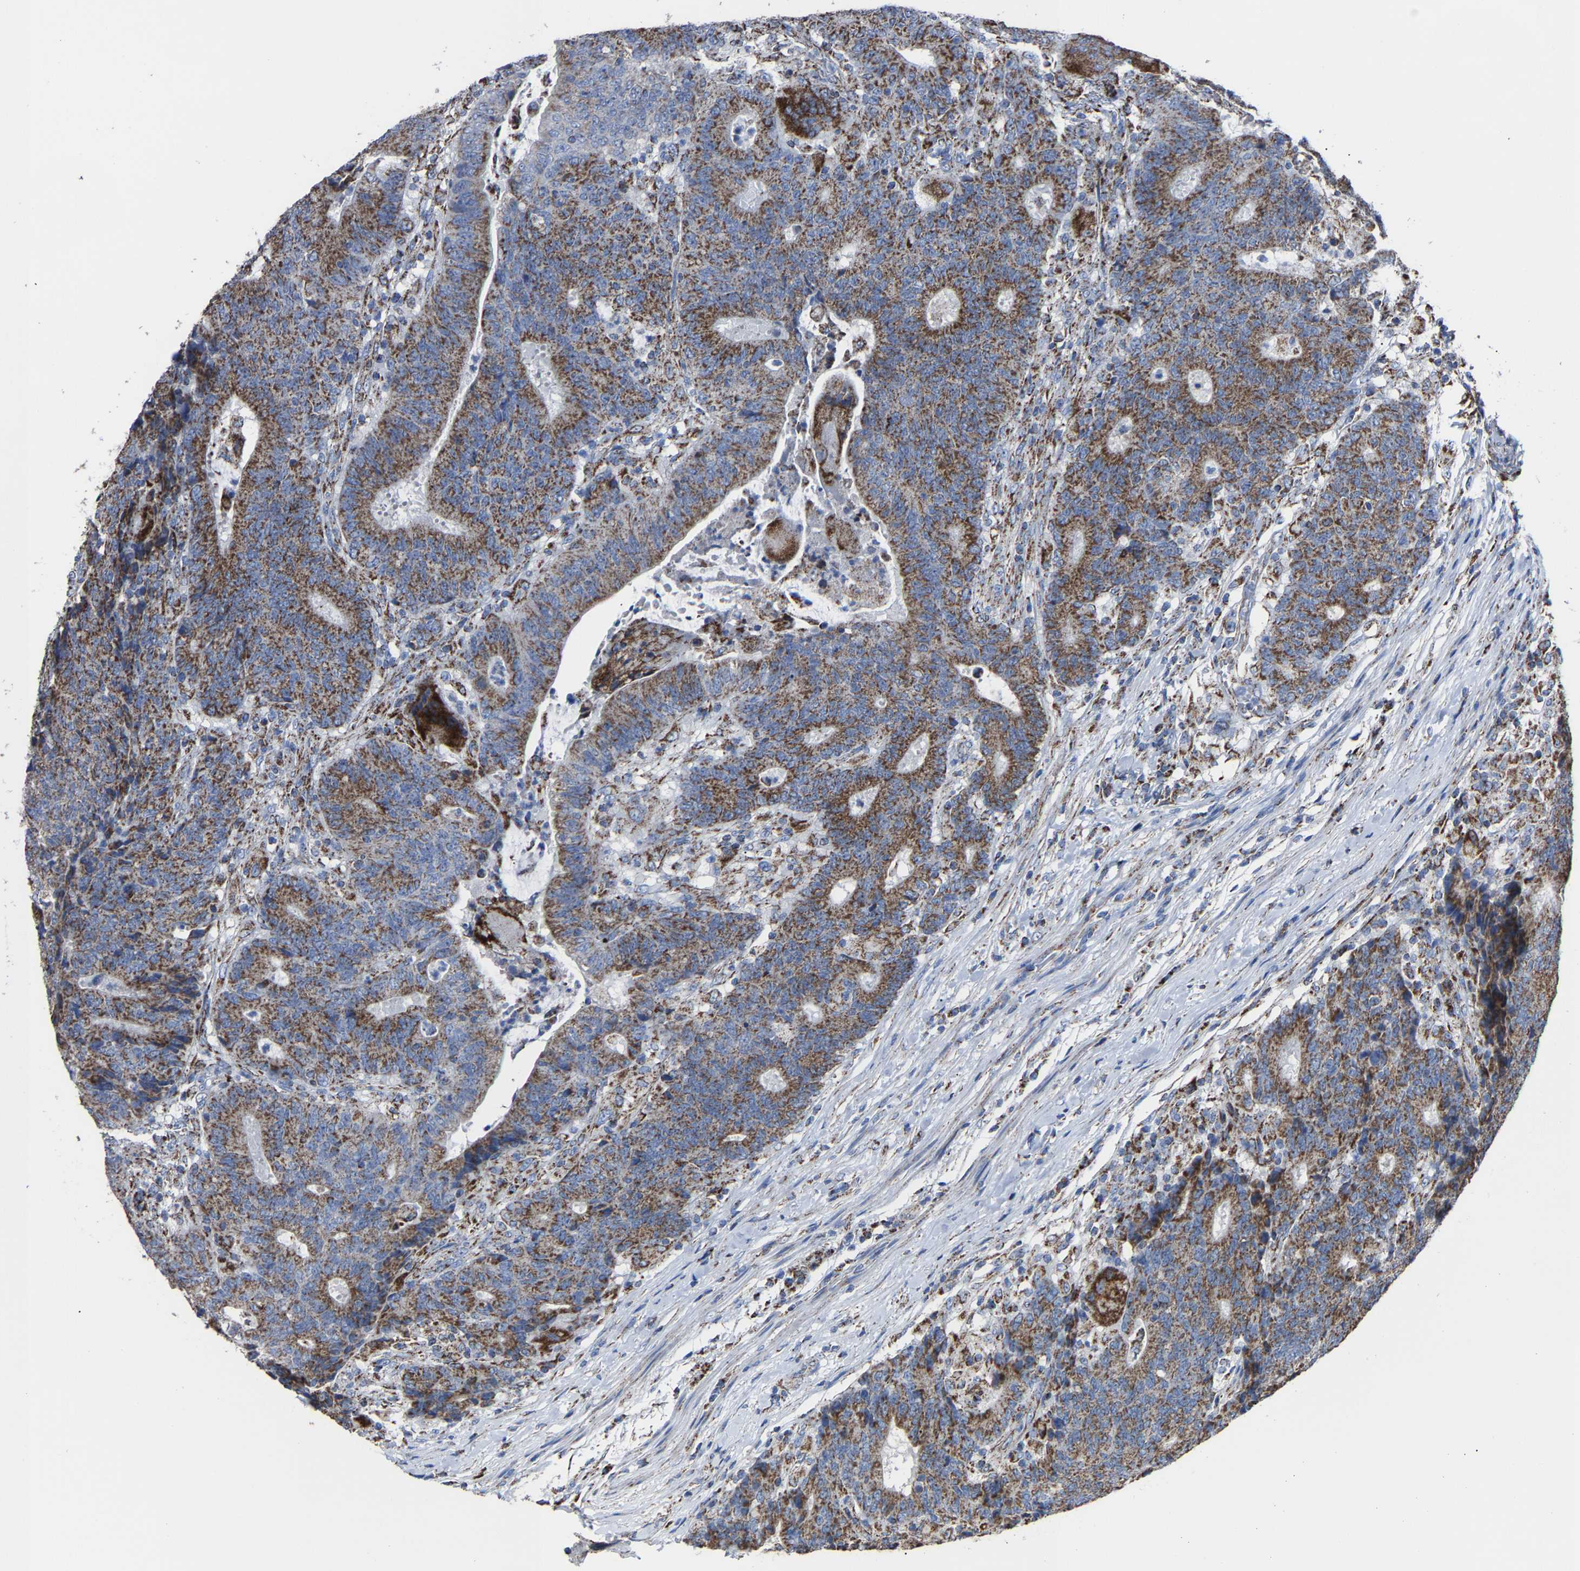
{"staining": {"intensity": "strong", "quantity": ">75%", "location": "cytoplasmic/membranous"}, "tissue": "colorectal cancer", "cell_type": "Tumor cells", "image_type": "cancer", "snomed": [{"axis": "morphology", "description": "Normal tissue, NOS"}, {"axis": "morphology", "description": "Adenocarcinoma, NOS"}, {"axis": "topography", "description": "Colon"}], "caption": "There is high levels of strong cytoplasmic/membranous positivity in tumor cells of colorectal adenocarcinoma, as demonstrated by immunohistochemical staining (brown color).", "gene": "NDUFV3", "patient": {"sex": "female", "age": 75}}